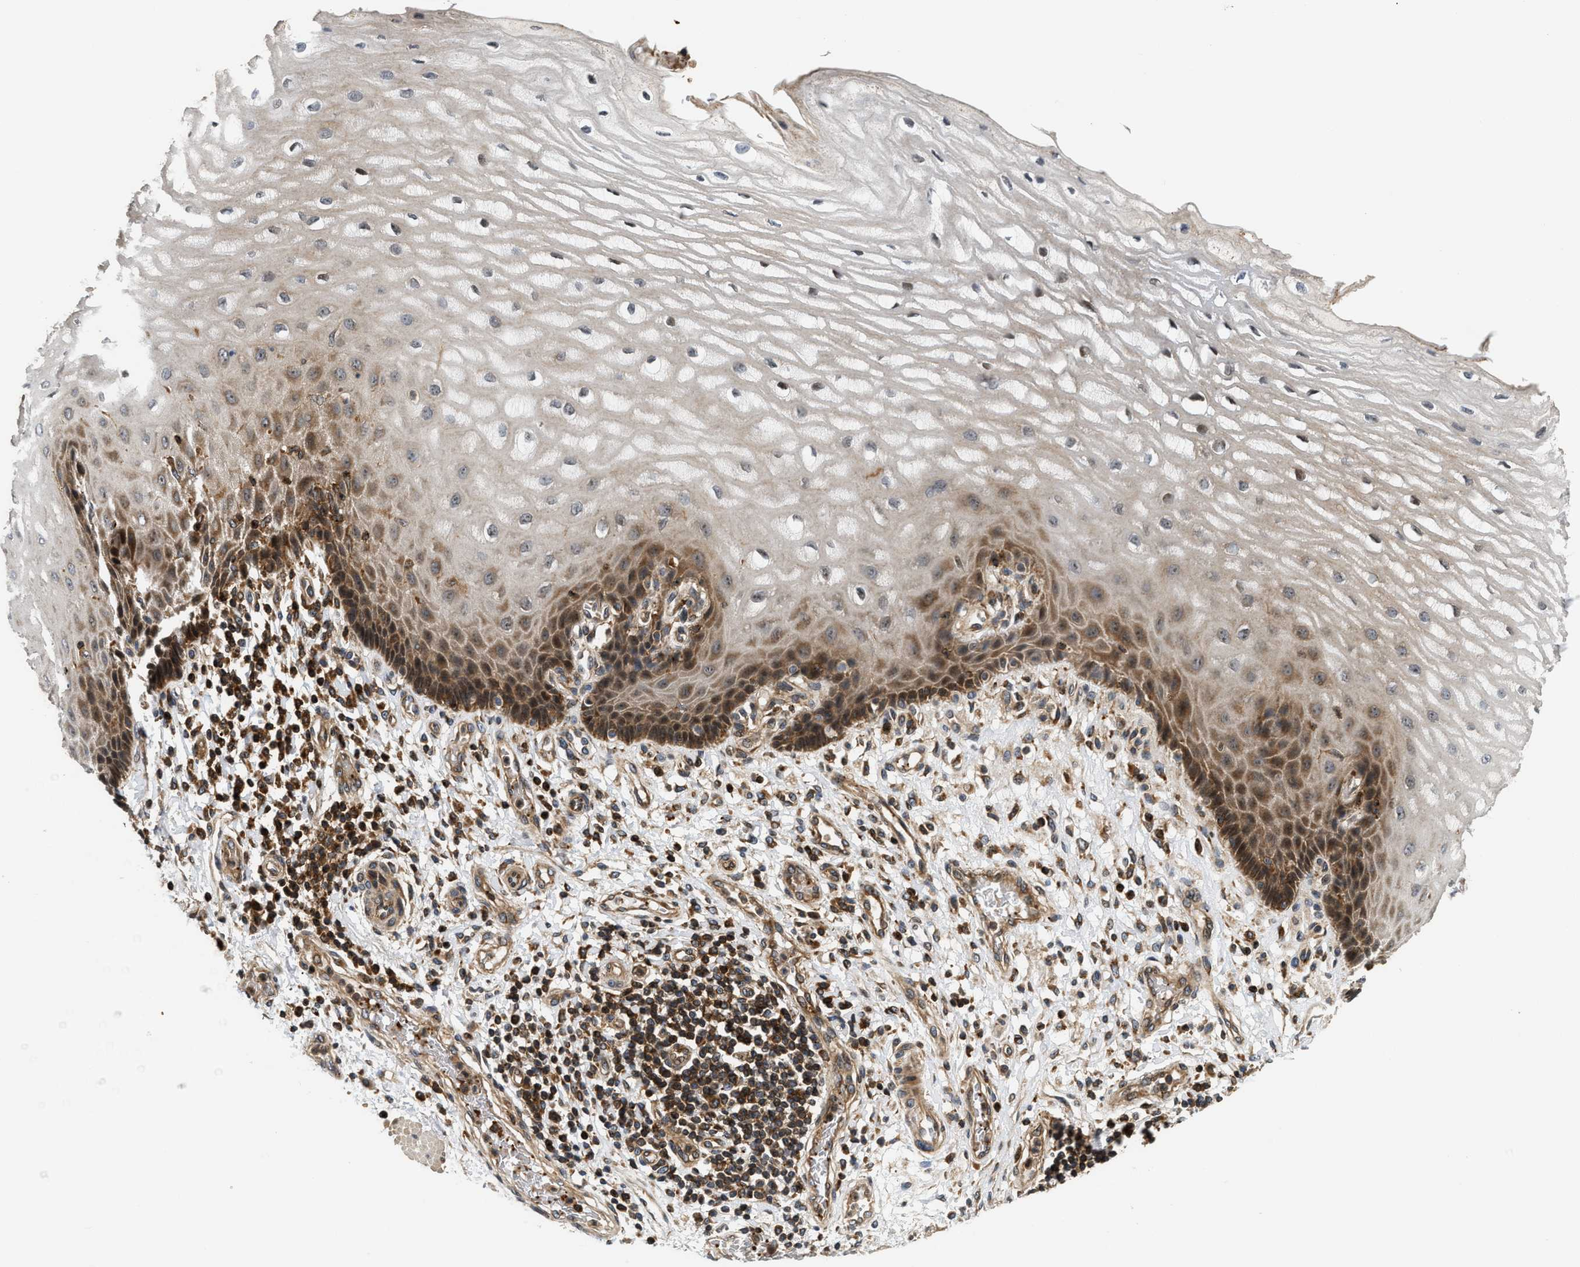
{"staining": {"intensity": "moderate", "quantity": ">75%", "location": "cytoplasmic/membranous"}, "tissue": "esophagus", "cell_type": "Squamous epithelial cells", "image_type": "normal", "snomed": [{"axis": "morphology", "description": "Normal tissue, NOS"}, {"axis": "topography", "description": "Esophagus"}], "caption": "Protein staining of benign esophagus reveals moderate cytoplasmic/membranous expression in approximately >75% of squamous epithelial cells. Using DAB (3,3'-diaminobenzidine) (brown) and hematoxylin (blue) stains, captured at high magnification using brightfield microscopy.", "gene": "SNX5", "patient": {"sex": "male", "age": 54}}